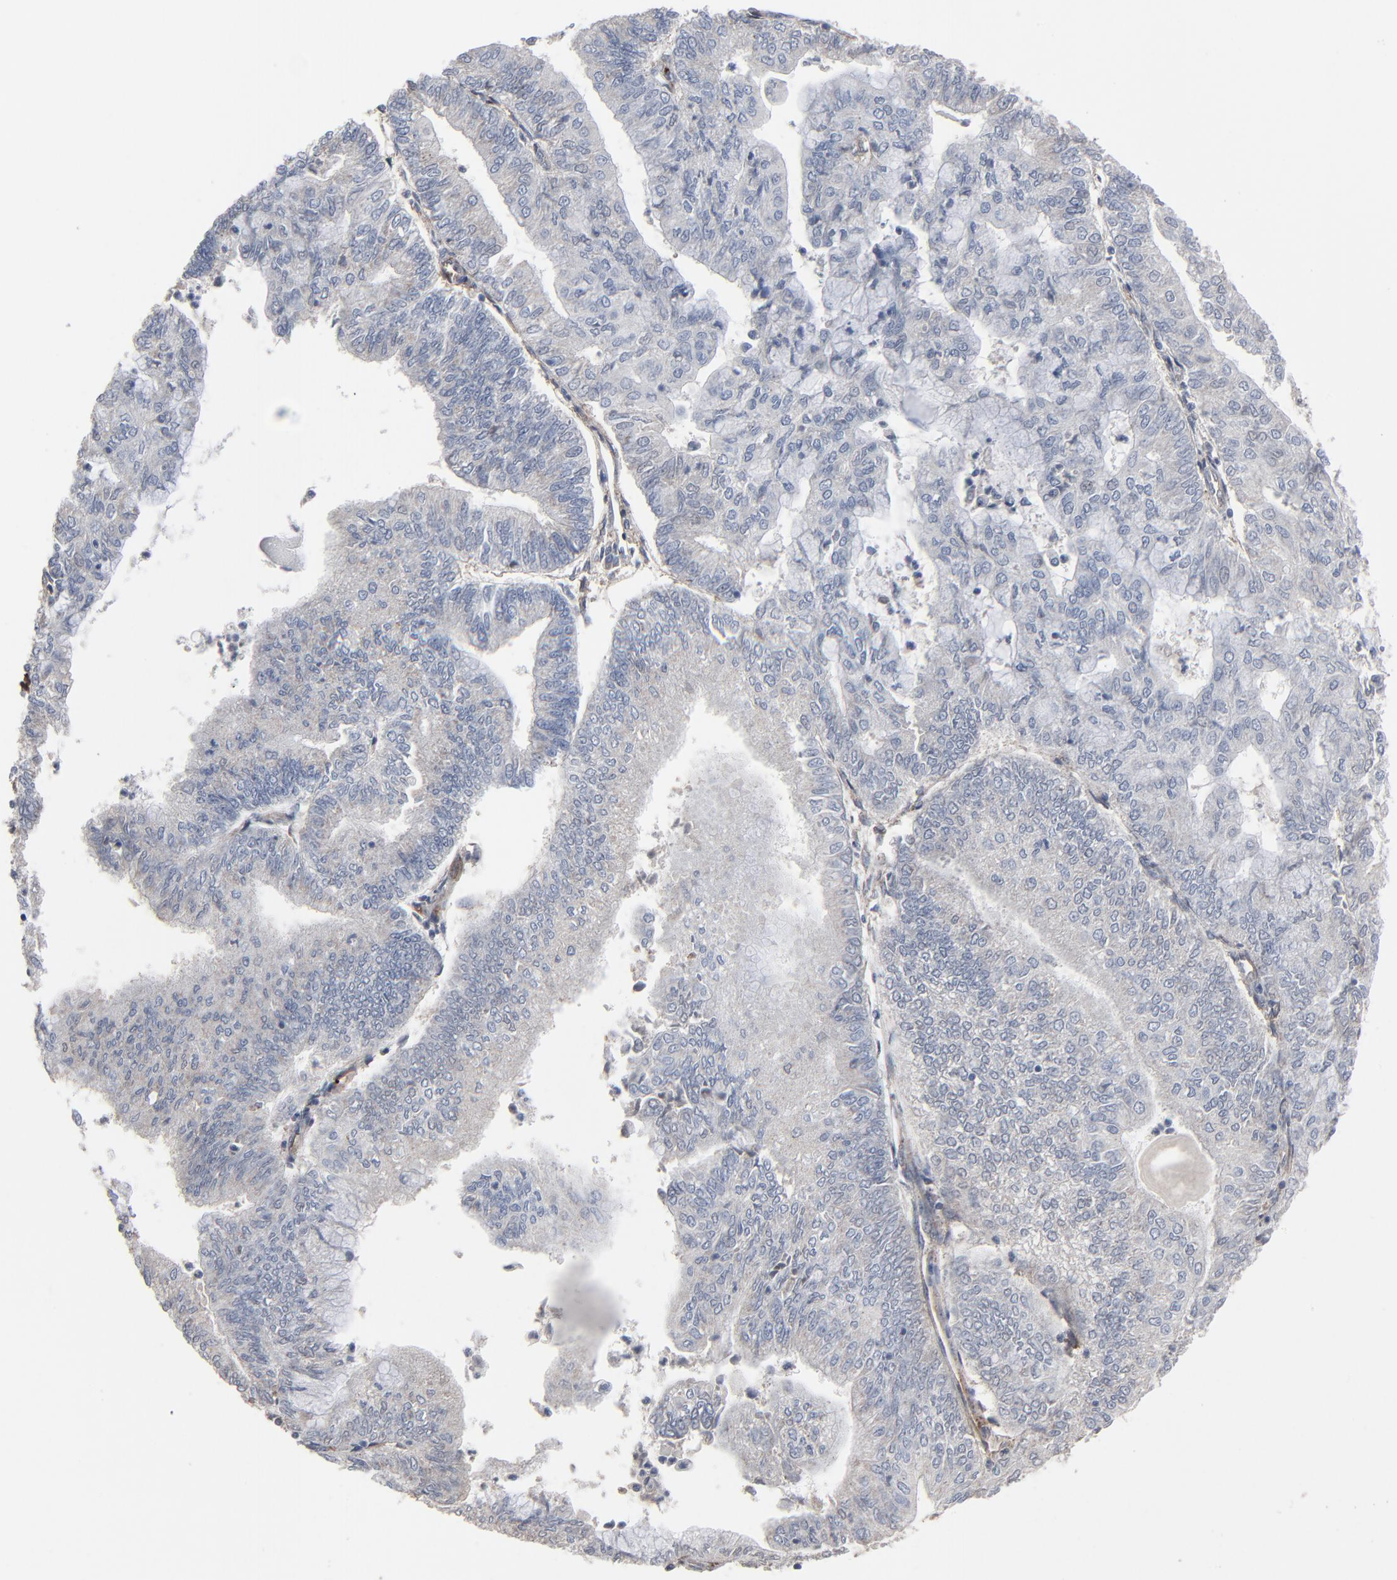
{"staining": {"intensity": "negative", "quantity": "none", "location": "none"}, "tissue": "endometrial cancer", "cell_type": "Tumor cells", "image_type": "cancer", "snomed": [{"axis": "morphology", "description": "Adenocarcinoma, NOS"}, {"axis": "topography", "description": "Endometrium"}], "caption": "This micrograph is of endometrial cancer stained with IHC to label a protein in brown with the nuclei are counter-stained blue. There is no expression in tumor cells.", "gene": "JAM3", "patient": {"sex": "female", "age": 59}}